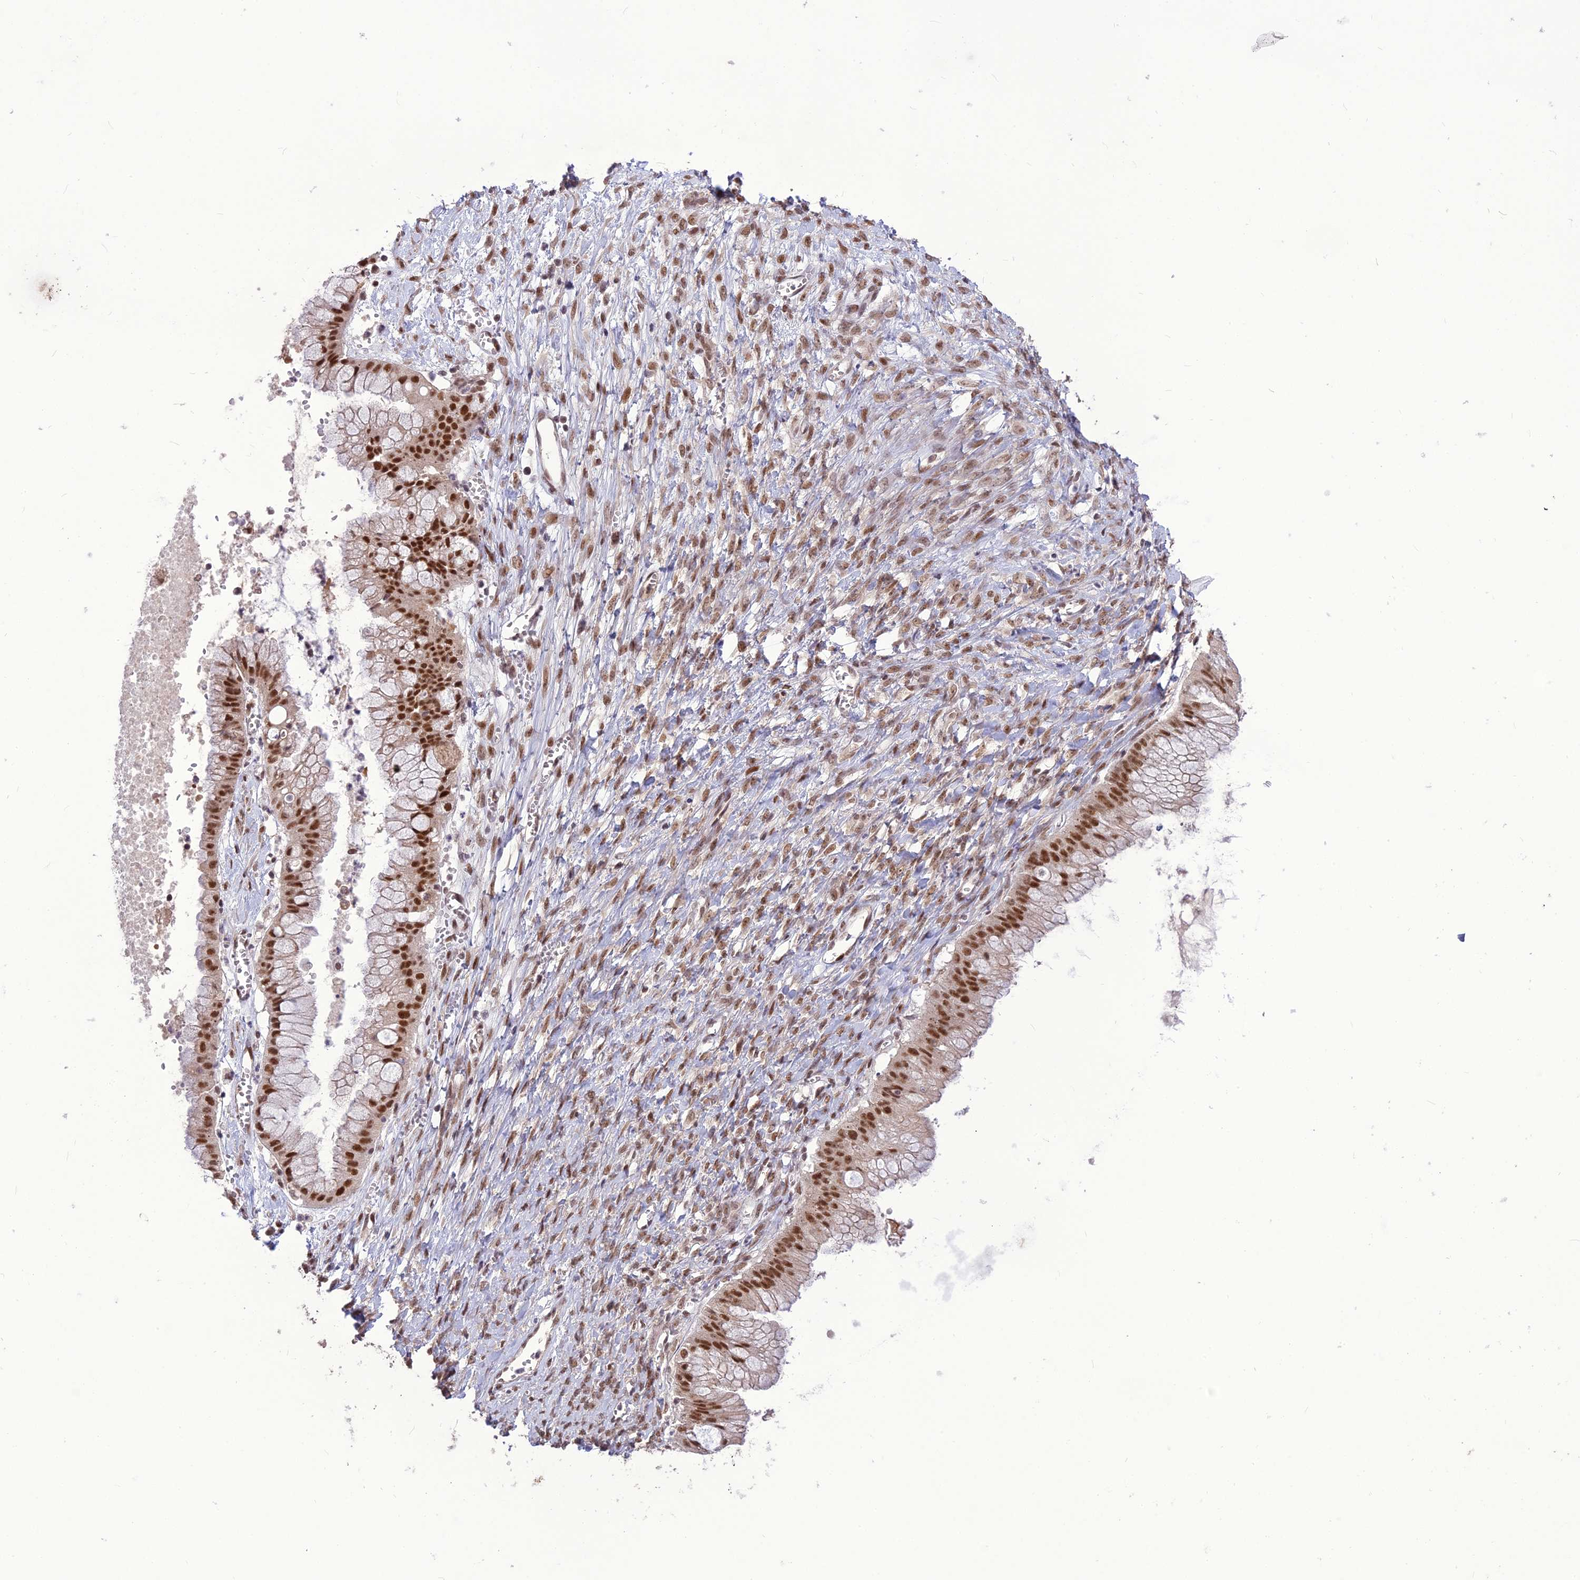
{"staining": {"intensity": "strong", "quantity": ">75%", "location": "nuclear"}, "tissue": "ovarian cancer", "cell_type": "Tumor cells", "image_type": "cancer", "snomed": [{"axis": "morphology", "description": "Cystadenocarcinoma, mucinous, NOS"}, {"axis": "topography", "description": "Ovary"}], "caption": "This photomicrograph shows ovarian mucinous cystadenocarcinoma stained with IHC to label a protein in brown. The nuclear of tumor cells show strong positivity for the protein. Nuclei are counter-stained blue.", "gene": "DIS3", "patient": {"sex": "female", "age": 70}}